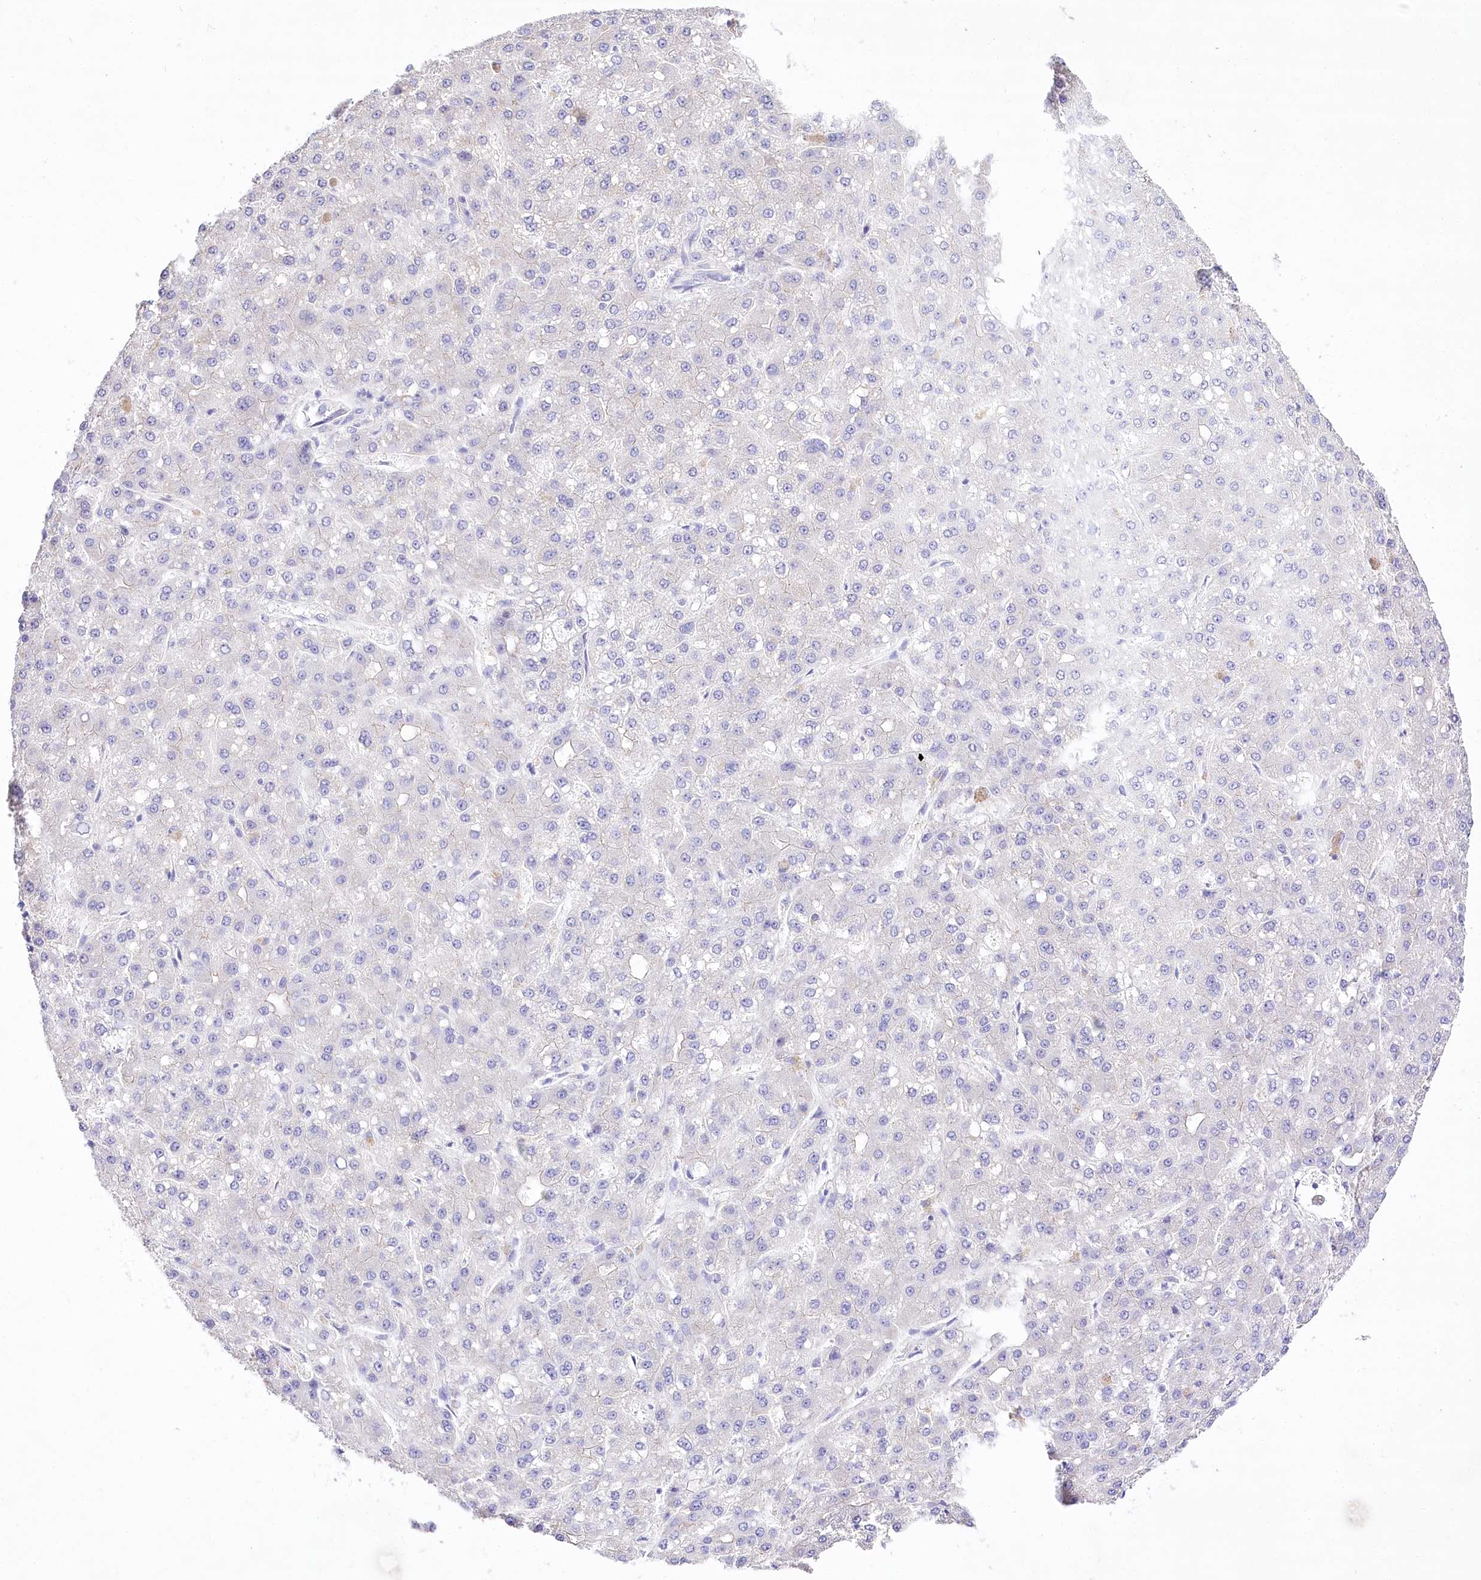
{"staining": {"intensity": "negative", "quantity": "none", "location": "none"}, "tissue": "liver cancer", "cell_type": "Tumor cells", "image_type": "cancer", "snomed": [{"axis": "morphology", "description": "Carcinoma, Hepatocellular, NOS"}, {"axis": "topography", "description": "Liver"}], "caption": "Tumor cells show no significant positivity in liver cancer (hepatocellular carcinoma).", "gene": "LRRC34", "patient": {"sex": "male", "age": 67}}